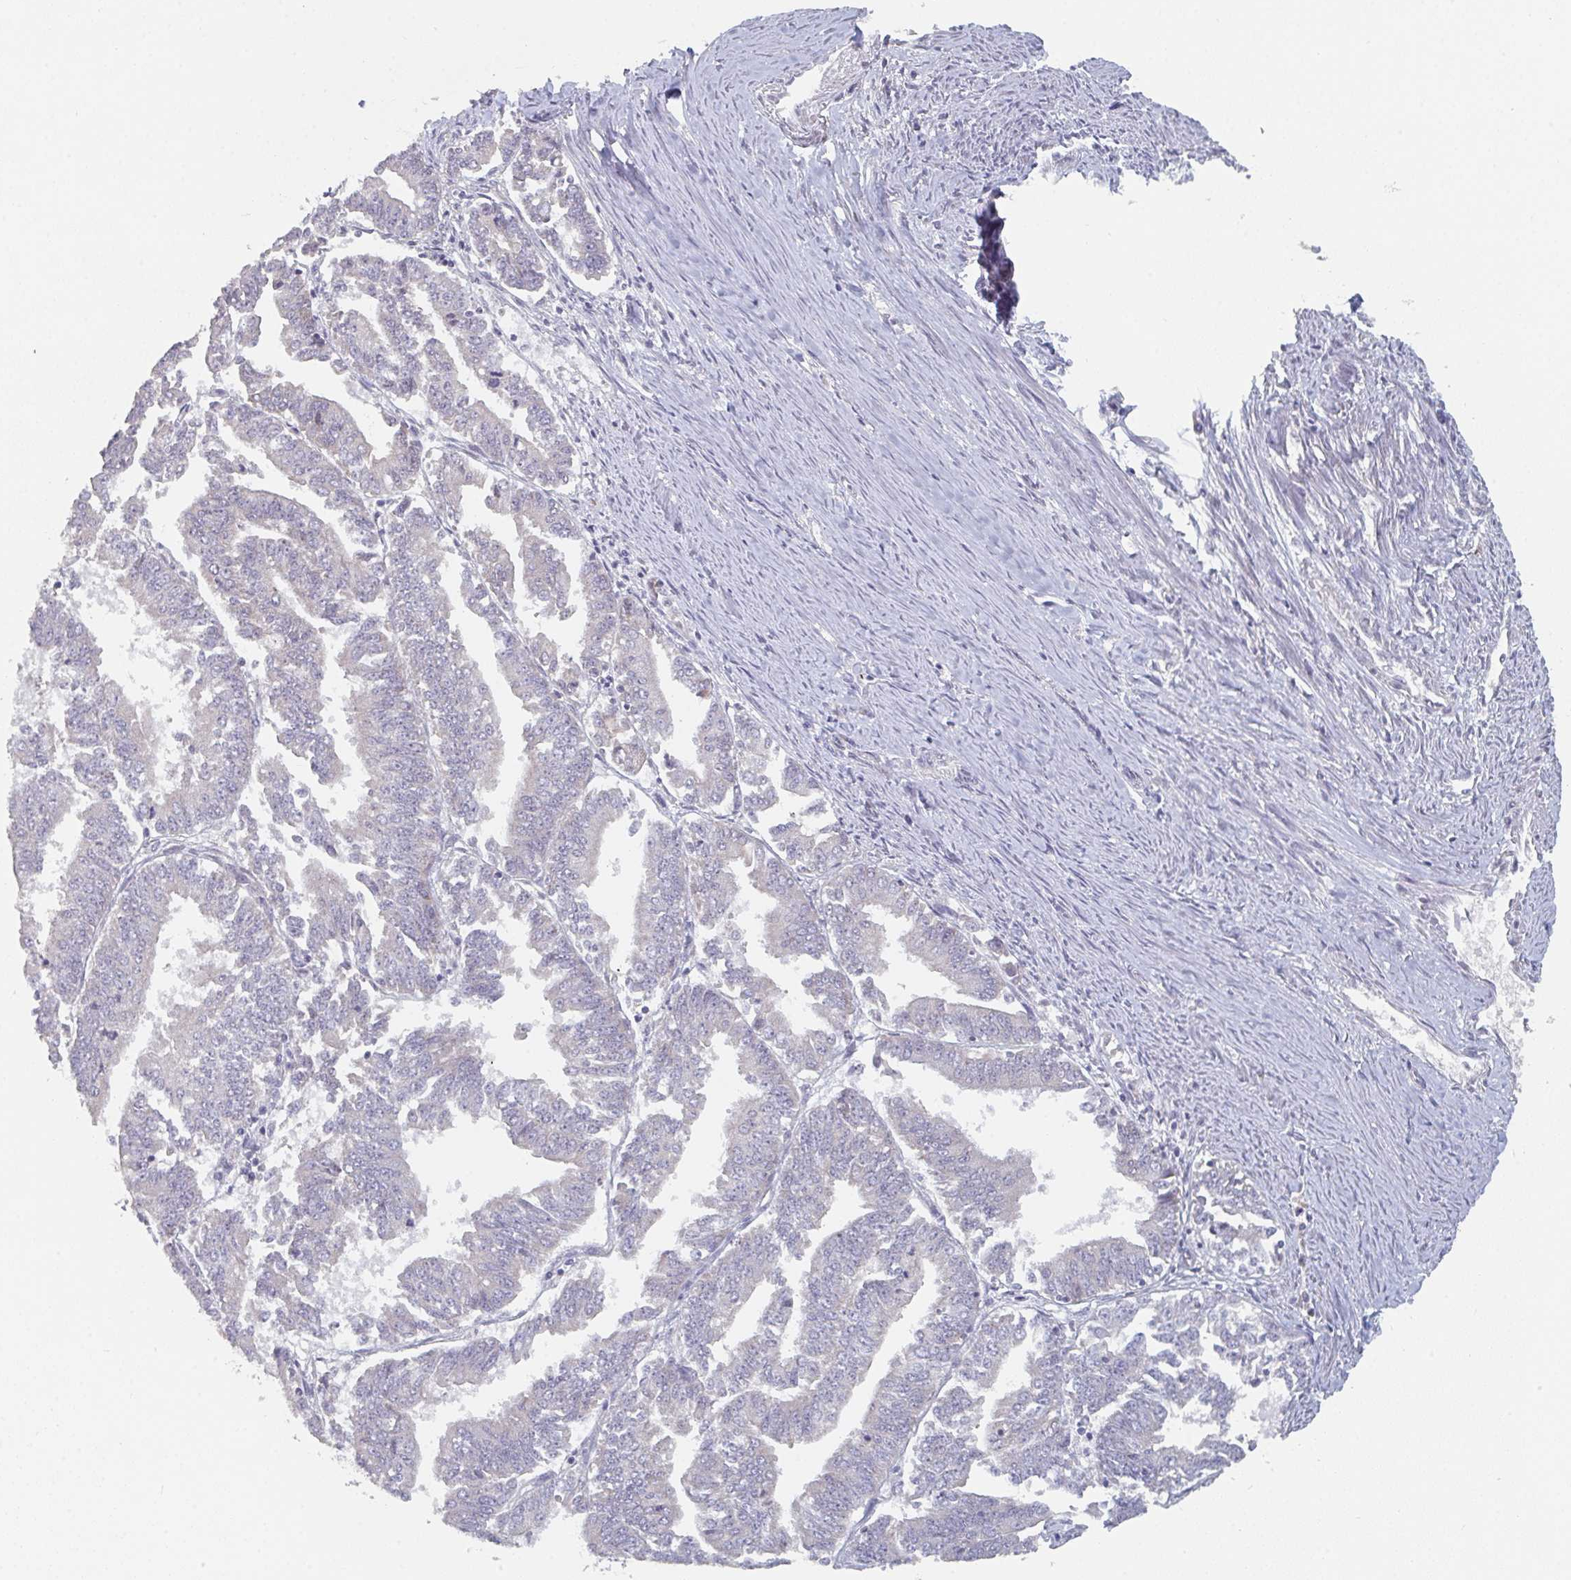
{"staining": {"intensity": "negative", "quantity": "none", "location": "none"}, "tissue": "endometrial cancer", "cell_type": "Tumor cells", "image_type": "cancer", "snomed": [{"axis": "morphology", "description": "Adenocarcinoma, NOS"}, {"axis": "topography", "description": "Endometrium"}], "caption": "Micrograph shows no protein positivity in tumor cells of adenocarcinoma (endometrial) tissue.", "gene": "ELOVL1", "patient": {"sex": "female", "age": 73}}